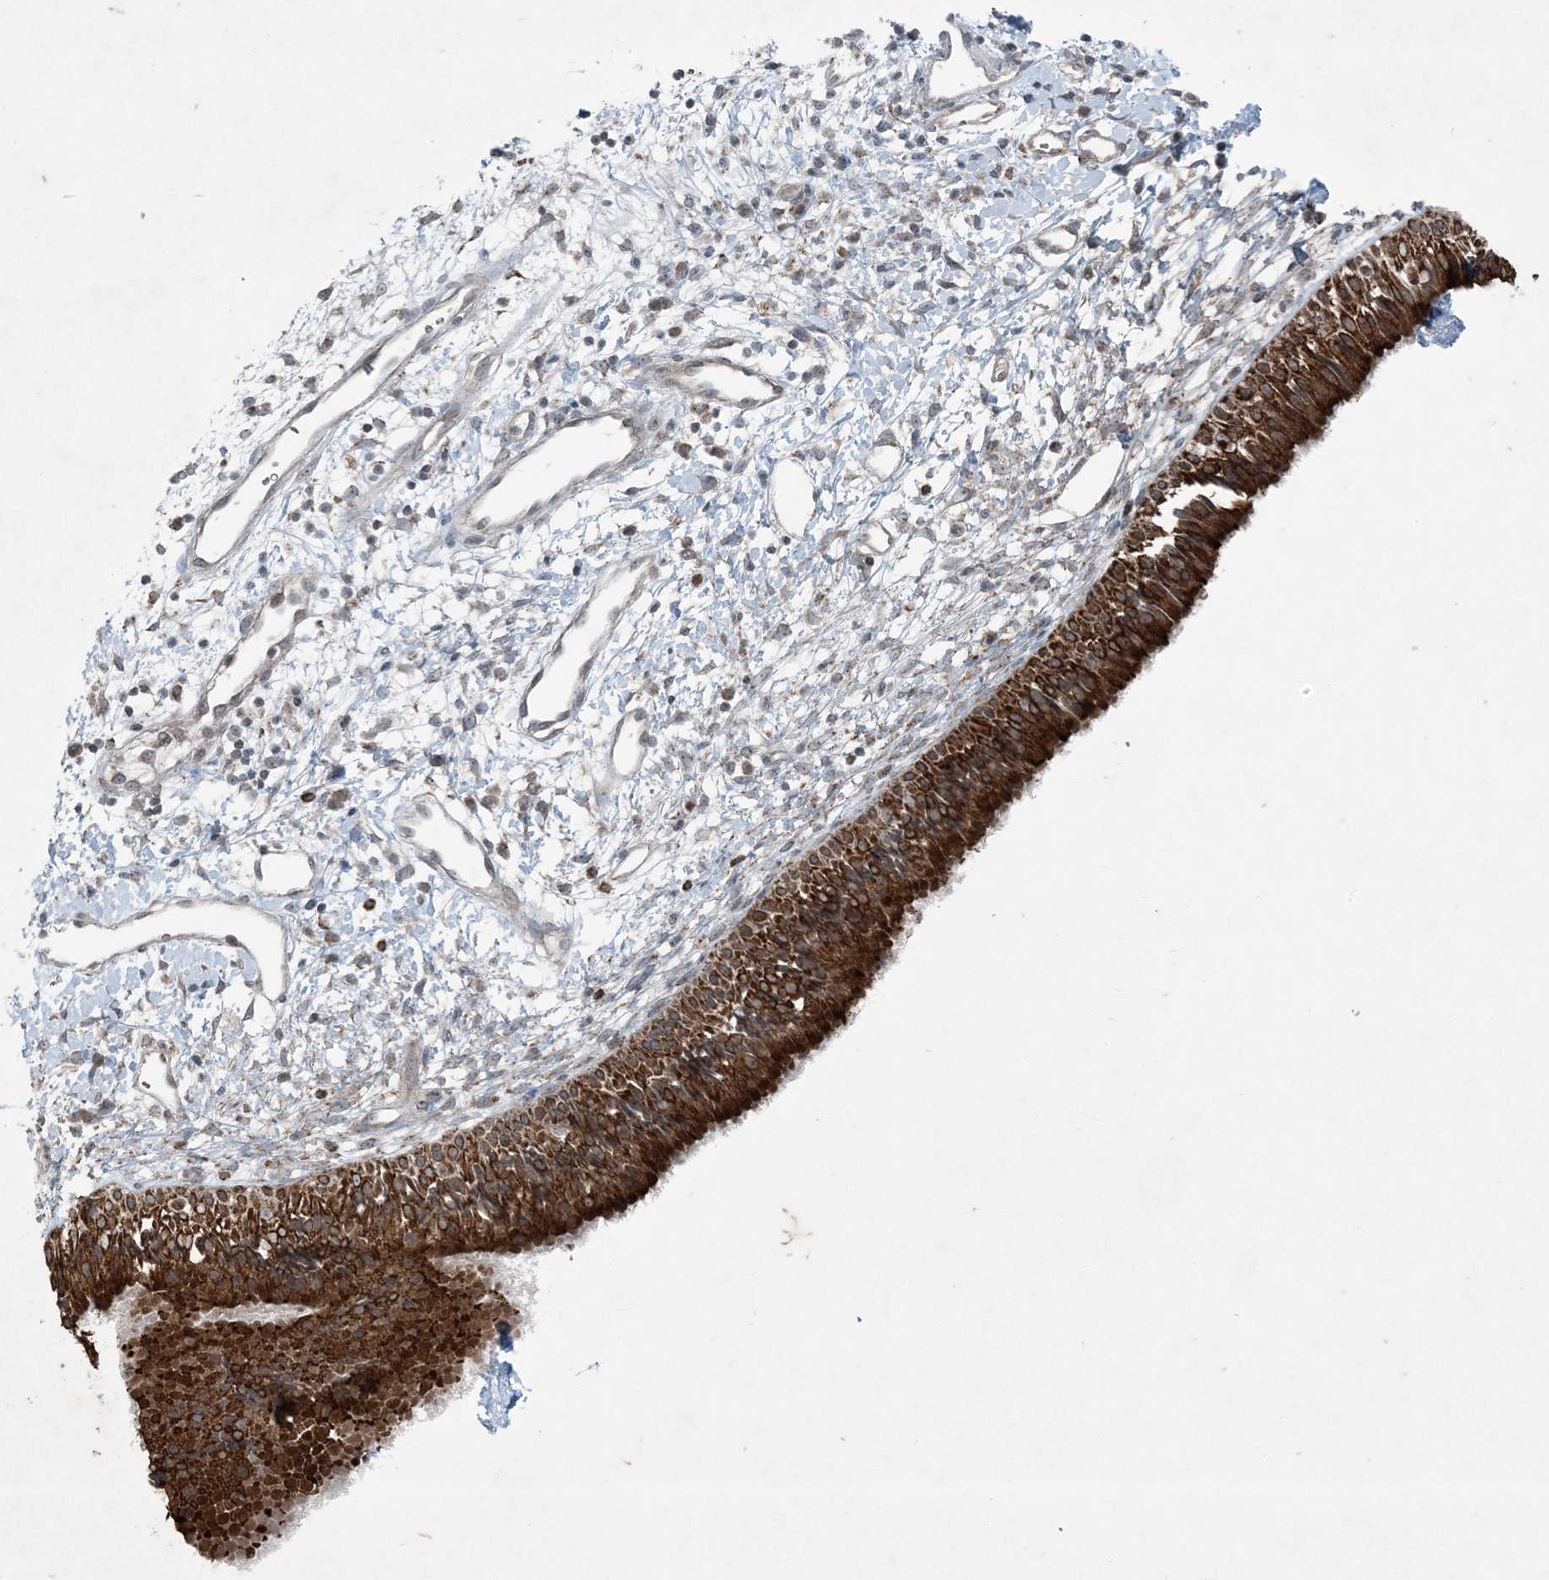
{"staining": {"intensity": "strong", "quantity": ">75%", "location": "cytoplasmic/membranous"}, "tissue": "nasopharynx", "cell_type": "Respiratory epithelial cells", "image_type": "normal", "snomed": [{"axis": "morphology", "description": "Normal tissue, NOS"}, {"axis": "topography", "description": "Nasopharynx"}], "caption": "The micrograph demonstrates immunohistochemical staining of normal nasopharynx. There is strong cytoplasmic/membranous staining is present in about >75% of respiratory epithelial cells.", "gene": "PC", "patient": {"sex": "male", "age": 22}}